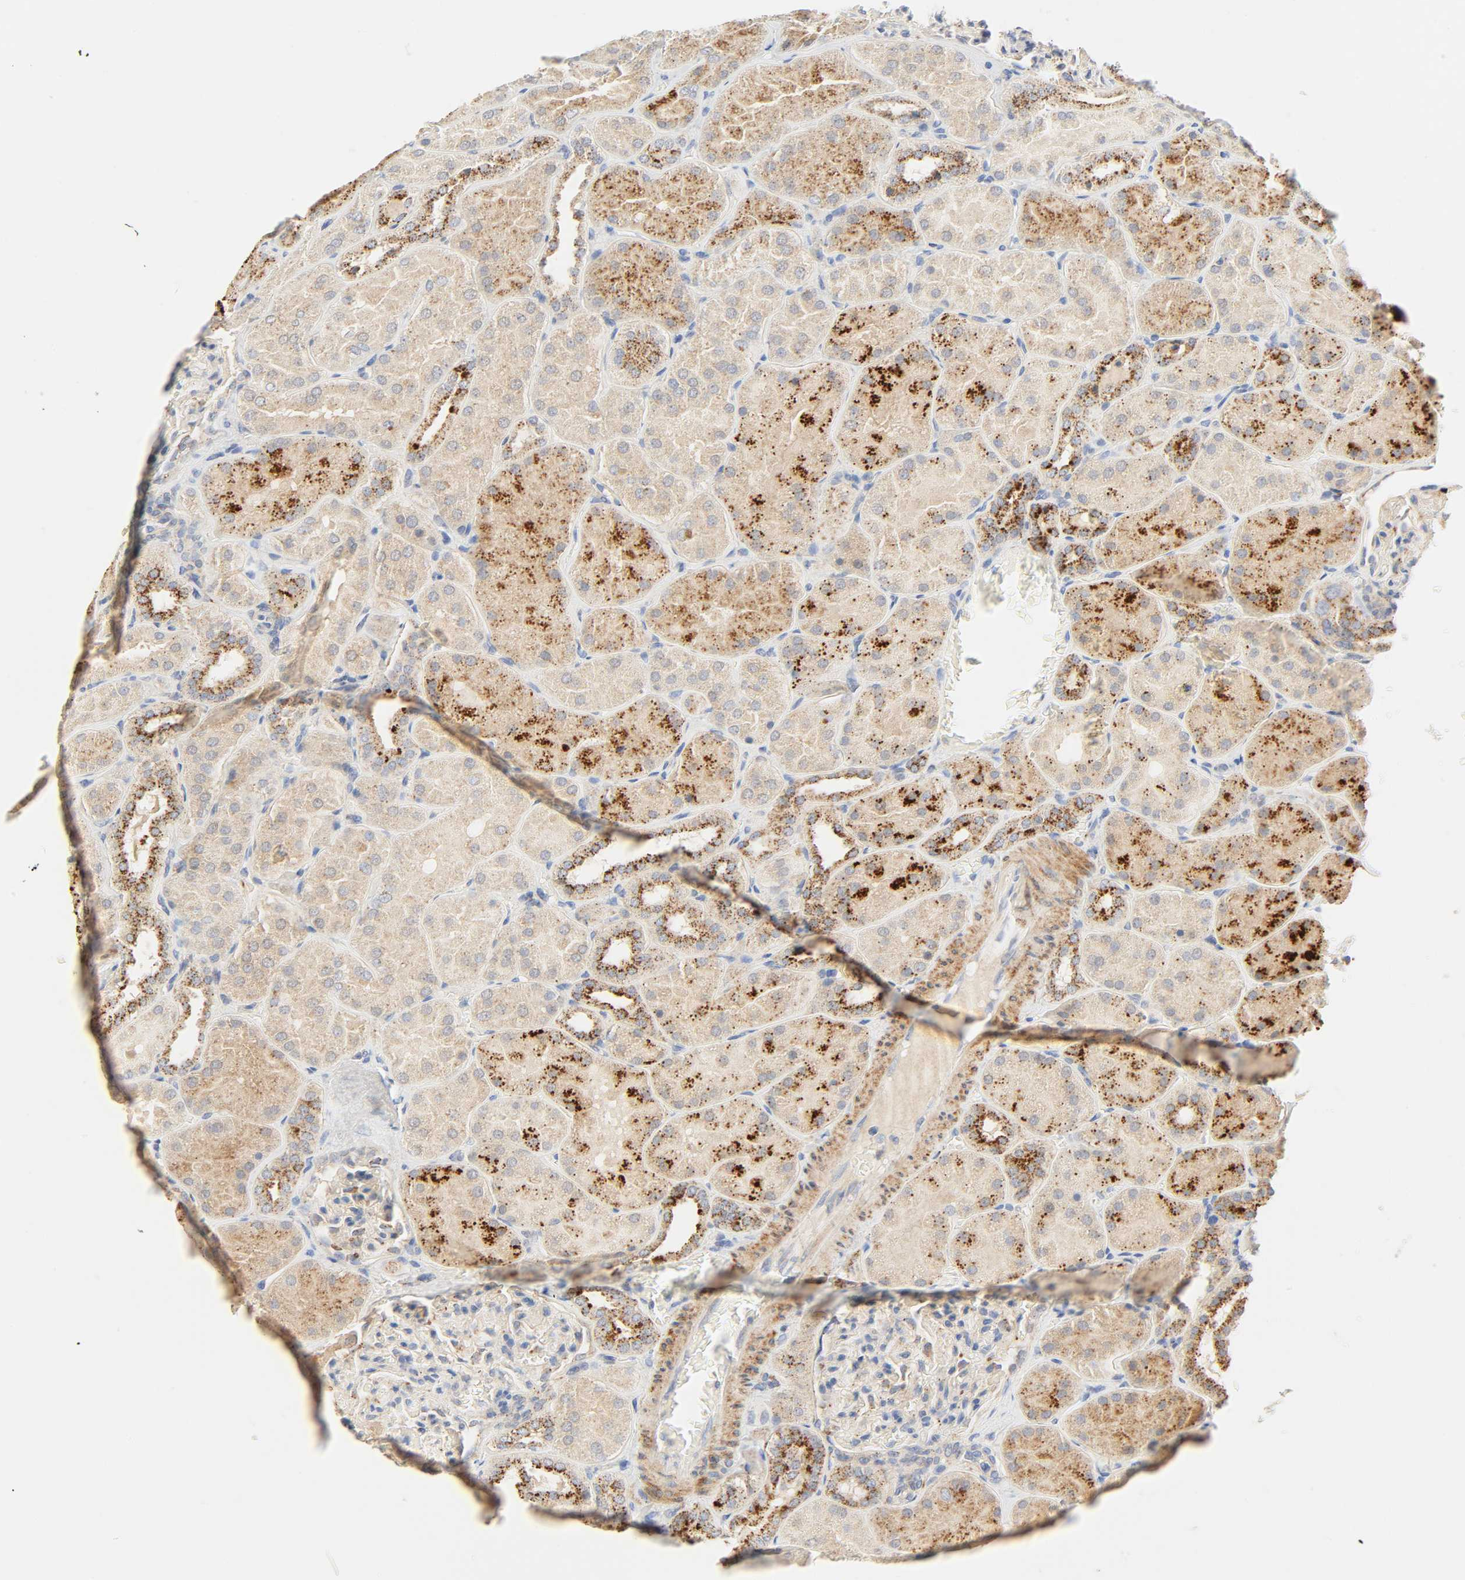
{"staining": {"intensity": "moderate", "quantity": "<25%", "location": "cytoplasmic/membranous"}, "tissue": "kidney", "cell_type": "Cells in glomeruli", "image_type": "normal", "snomed": [{"axis": "morphology", "description": "Normal tissue, NOS"}, {"axis": "topography", "description": "Kidney"}], "caption": "This is a photomicrograph of immunohistochemistry (IHC) staining of normal kidney, which shows moderate expression in the cytoplasmic/membranous of cells in glomeruli.", "gene": "CAMK2A", "patient": {"sex": "male", "age": 28}}